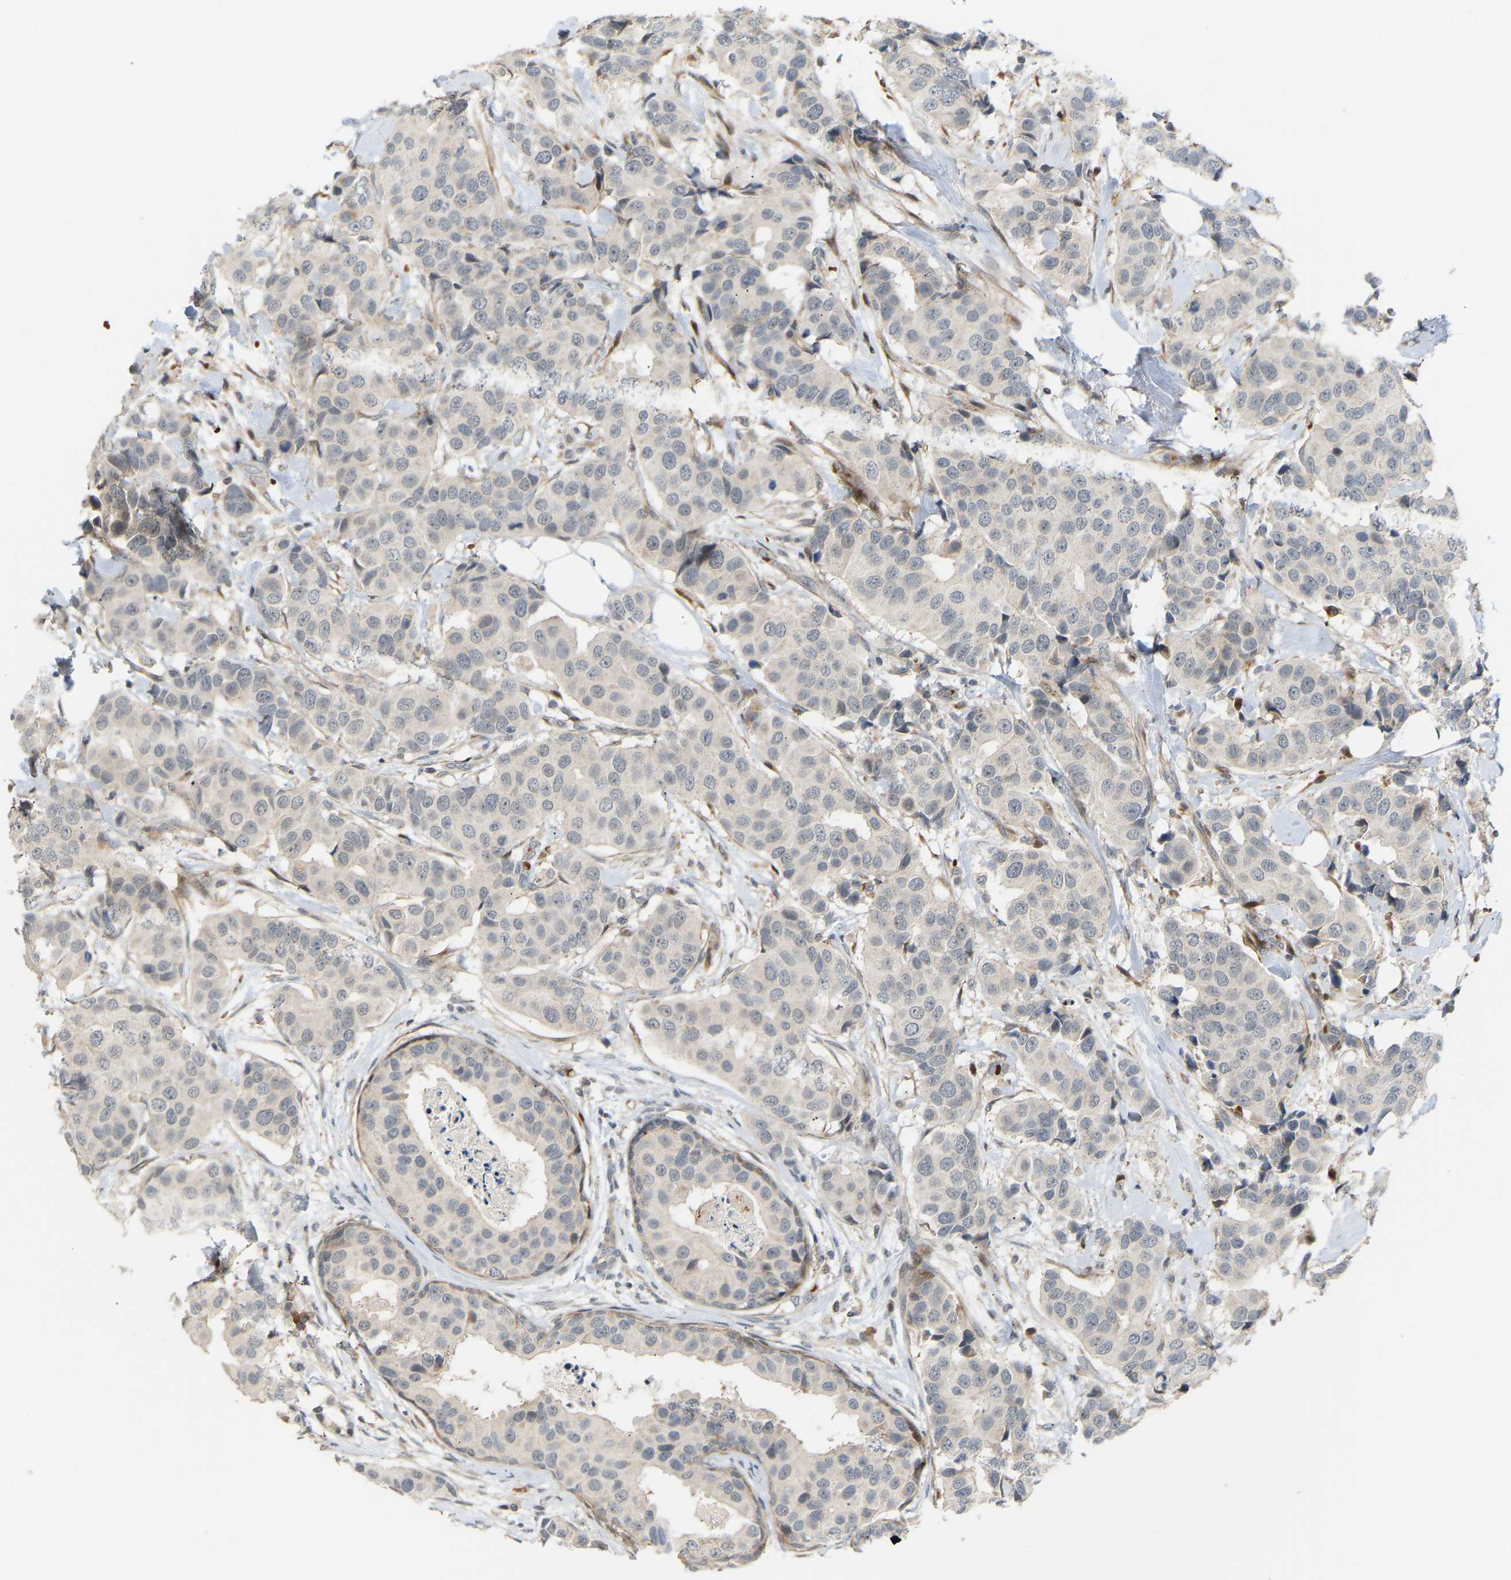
{"staining": {"intensity": "negative", "quantity": "none", "location": "none"}, "tissue": "breast cancer", "cell_type": "Tumor cells", "image_type": "cancer", "snomed": [{"axis": "morphology", "description": "Normal tissue, NOS"}, {"axis": "morphology", "description": "Duct carcinoma"}, {"axis": "topography", "description": "Breast"}], "caption": "Immunohistochemistry of breast cancer demonstrates no positivity in tumor cells. The staining was performed using DAB (3,3'-diaminobenzidine) to visualize the protein expression in brown, while the nuclei were stained in blue with hematoxylin (Magnification: 20x).", "gene": "POGLUT2", "patient": {"sex": "female", "age": 39}}